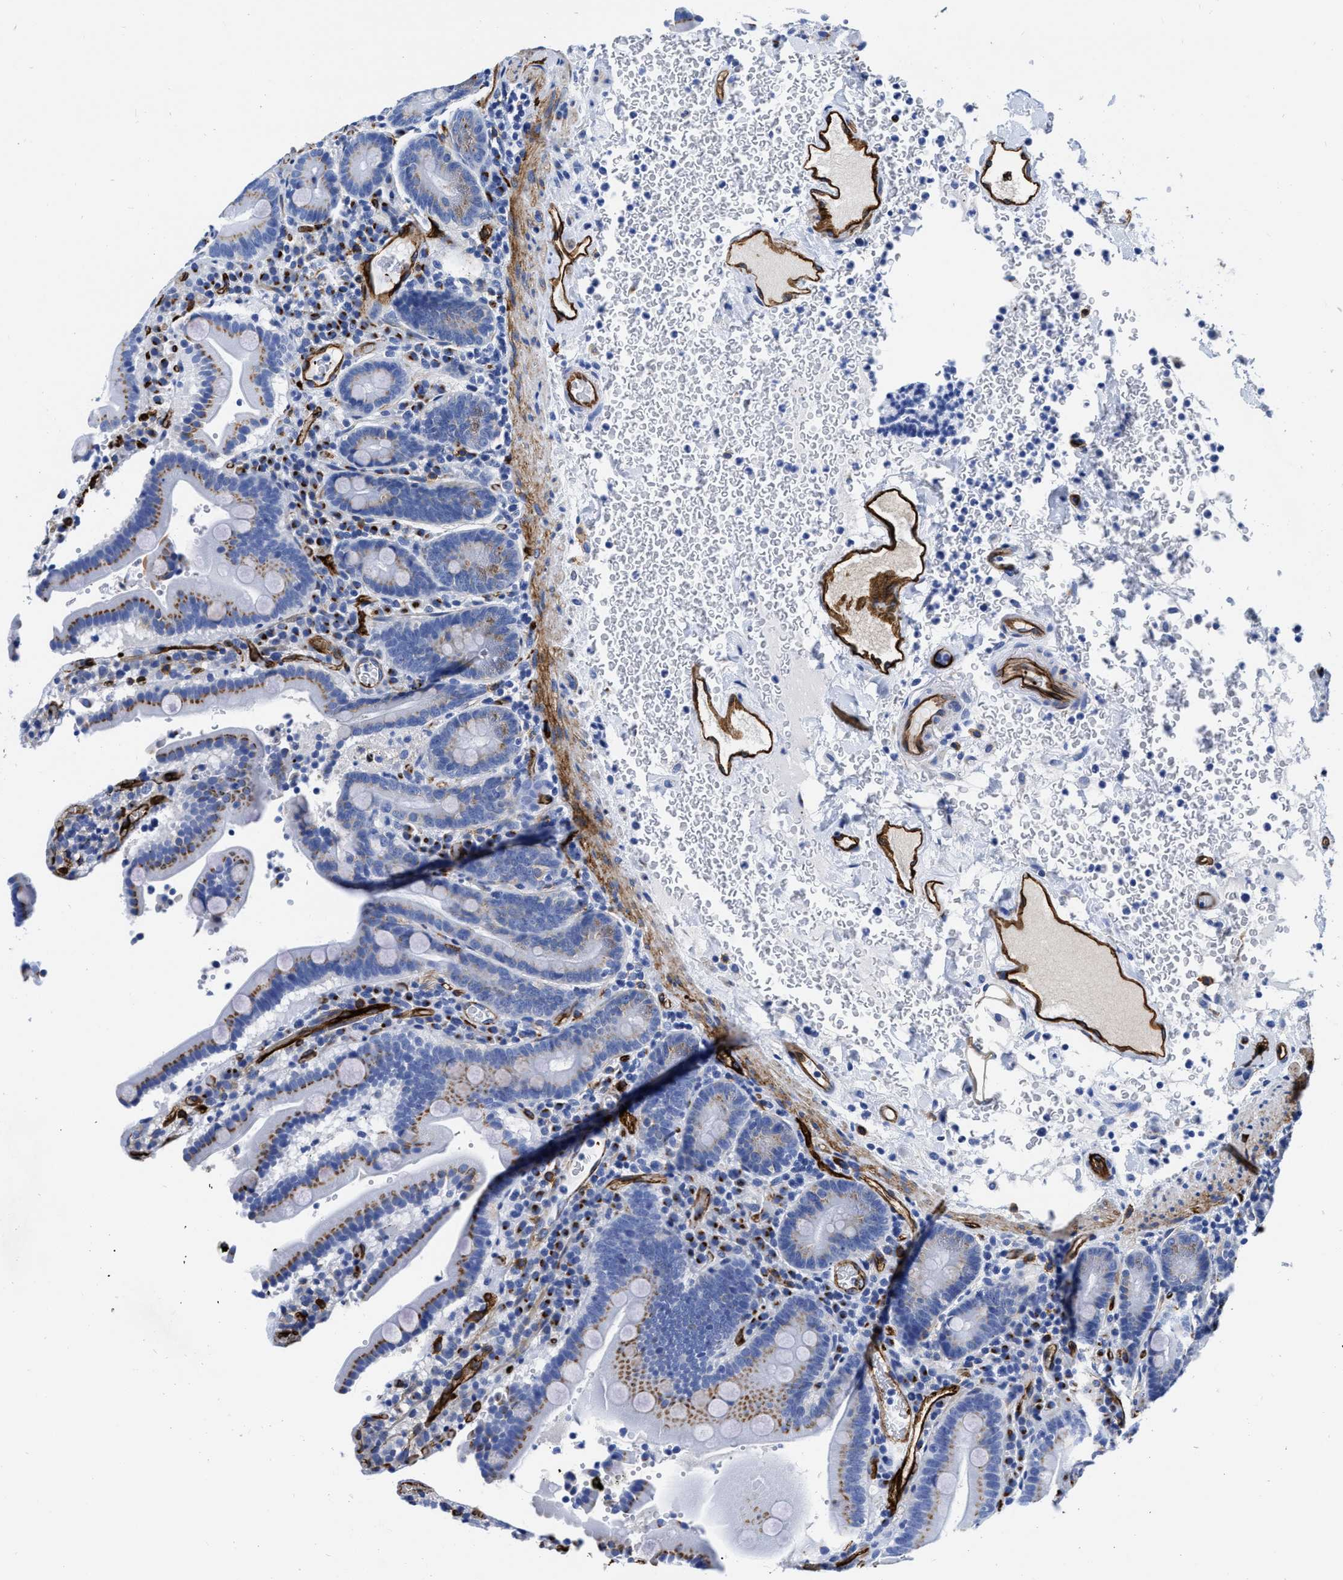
{"staining": {"intensity": "moderate", "quantity": "25%-75%", "location": "cytoplasmic/membranous"}, "tissue": "duodenum", "cell_type": "Glandular cells", "image_type": "normal", "snomed": [{"axis": "morphology", "description": "Normal tissue, NOS"}, {"axis": "topography", "description": "Small intestine, NOS"}], "caption": "Duodenum stained with DAB IHC demonstrates medium levels of moderate cytoplasmic/membranous staining in approximately 25%-75% of glandular cells.", "gene": "TVP23B", "patient": {"sex": "female", "age": 71}}